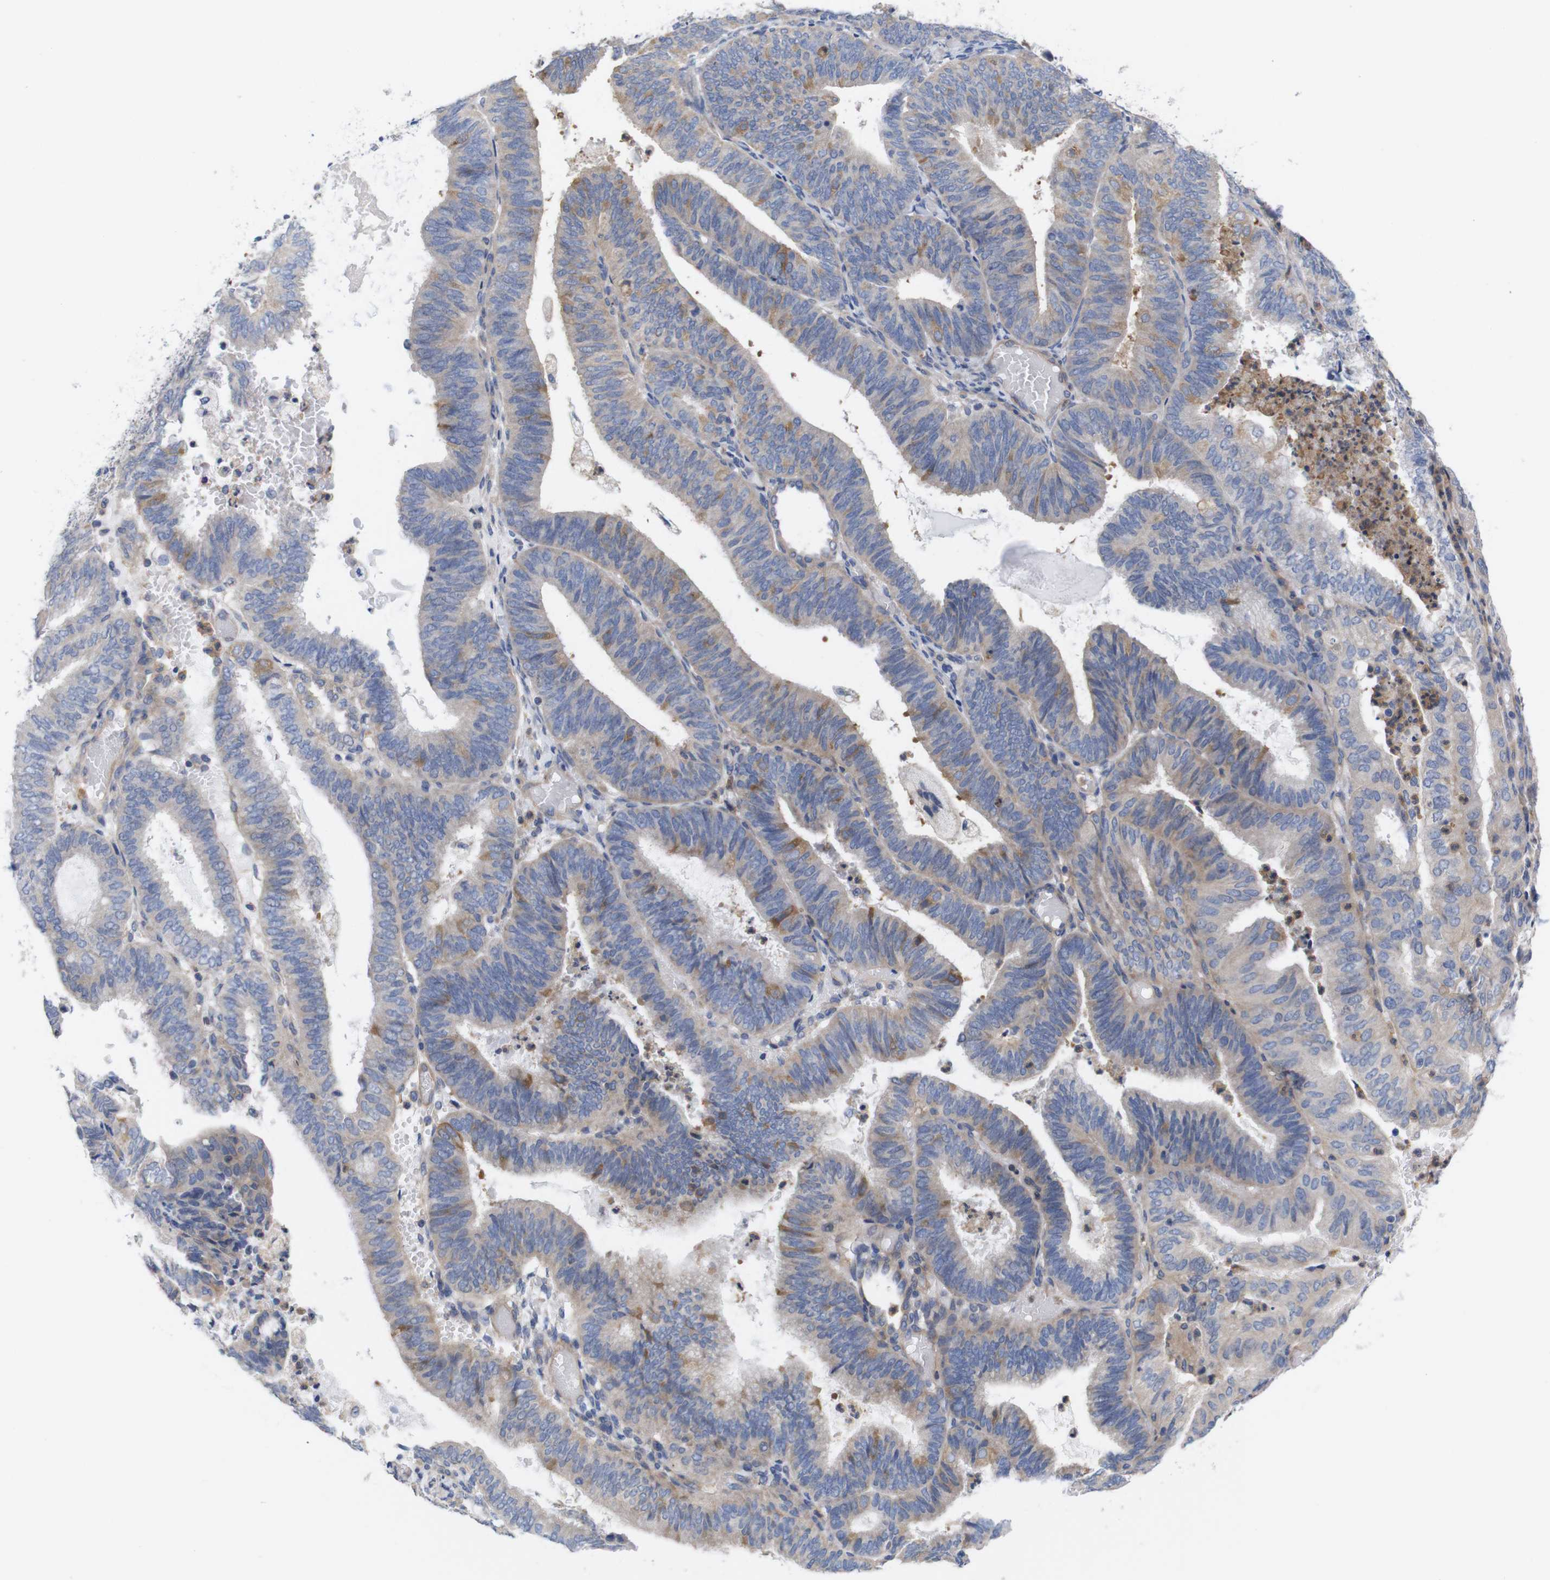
{"staining": {"intensity": "weak", "quantity": "25%-75%", "location": "cytoplasmic/membranous"}, "tissue": "endometrial cancer", "cell_type": "Tumor cells", "image_type": "cancer", "snomed": [{"axis": "morphology", "description": "Adenocarcinoma, NOS"}, {"axis": "topography", "description": "Uterus"}], "caption": "This photomicrograph shows adenocarcinoma (endometrial) stained with immunohistochemistry (IHC) to label a protein in brown. The cytoplasmic/membranous of tumor cells show weak positivity for the protein. Nuclei are counter-stained blue.", "gene": "USH1C", "patient": {"sex": "female", "age": 60}}